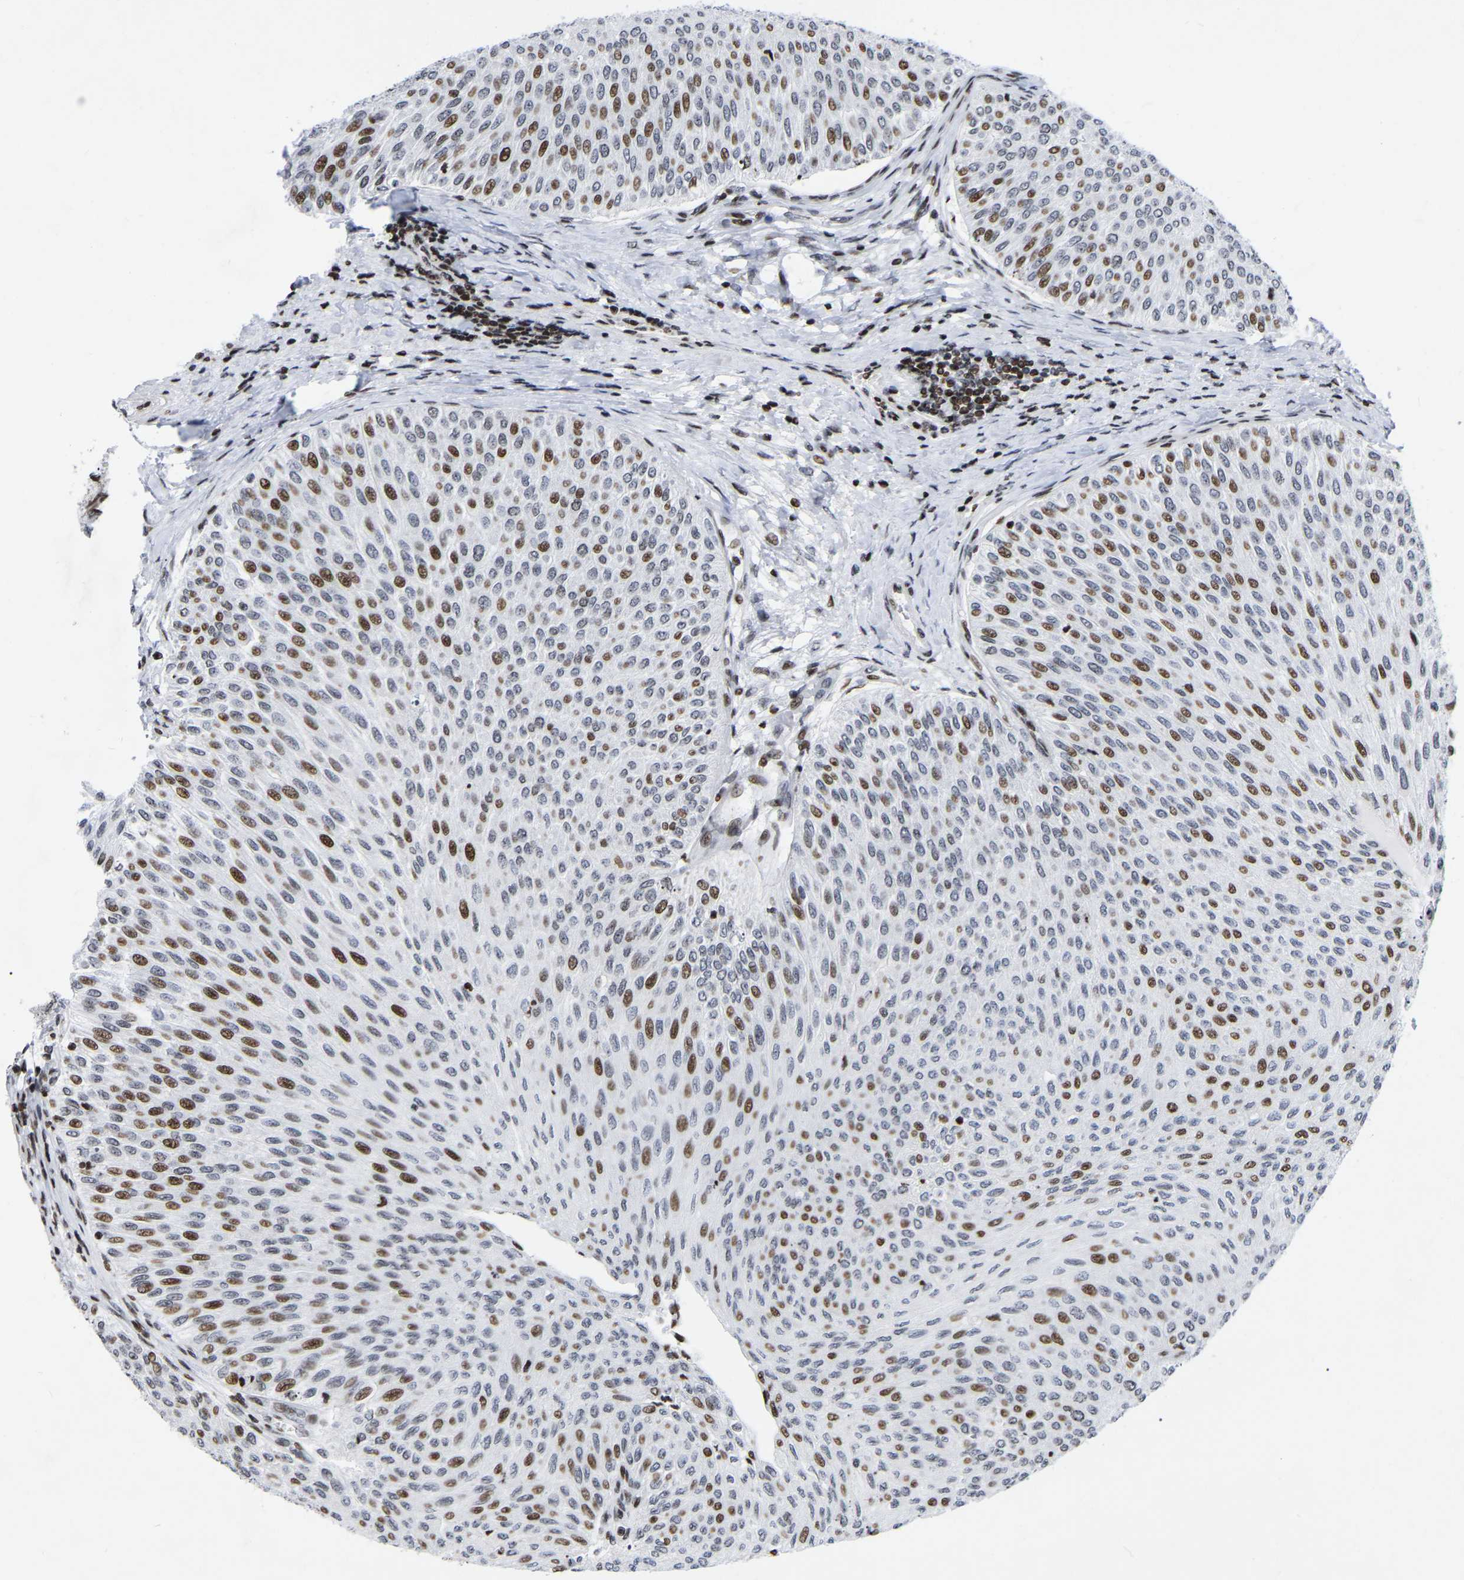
{"staining": {"intensity": "moderate", "quantity": "25%-75%", "location": "nuclear"}, "tissue": "urothelial cancer", "cell_type": "Tumor cells", "image_type": "cancer", "snomed": [{"axis": "morphology", "description": "Urothelial carcinoma, Low grade"}, {"axis": "topography", "description": "Urinary bladder"}], "caption": "About 25%-75% of tumor cells in urothelial cancer show moderate nuclear protein expression as visualized by brown immunohistochemical staining.", "gene": "PRCC", "patient": {"sex": "male", "age": 78}}